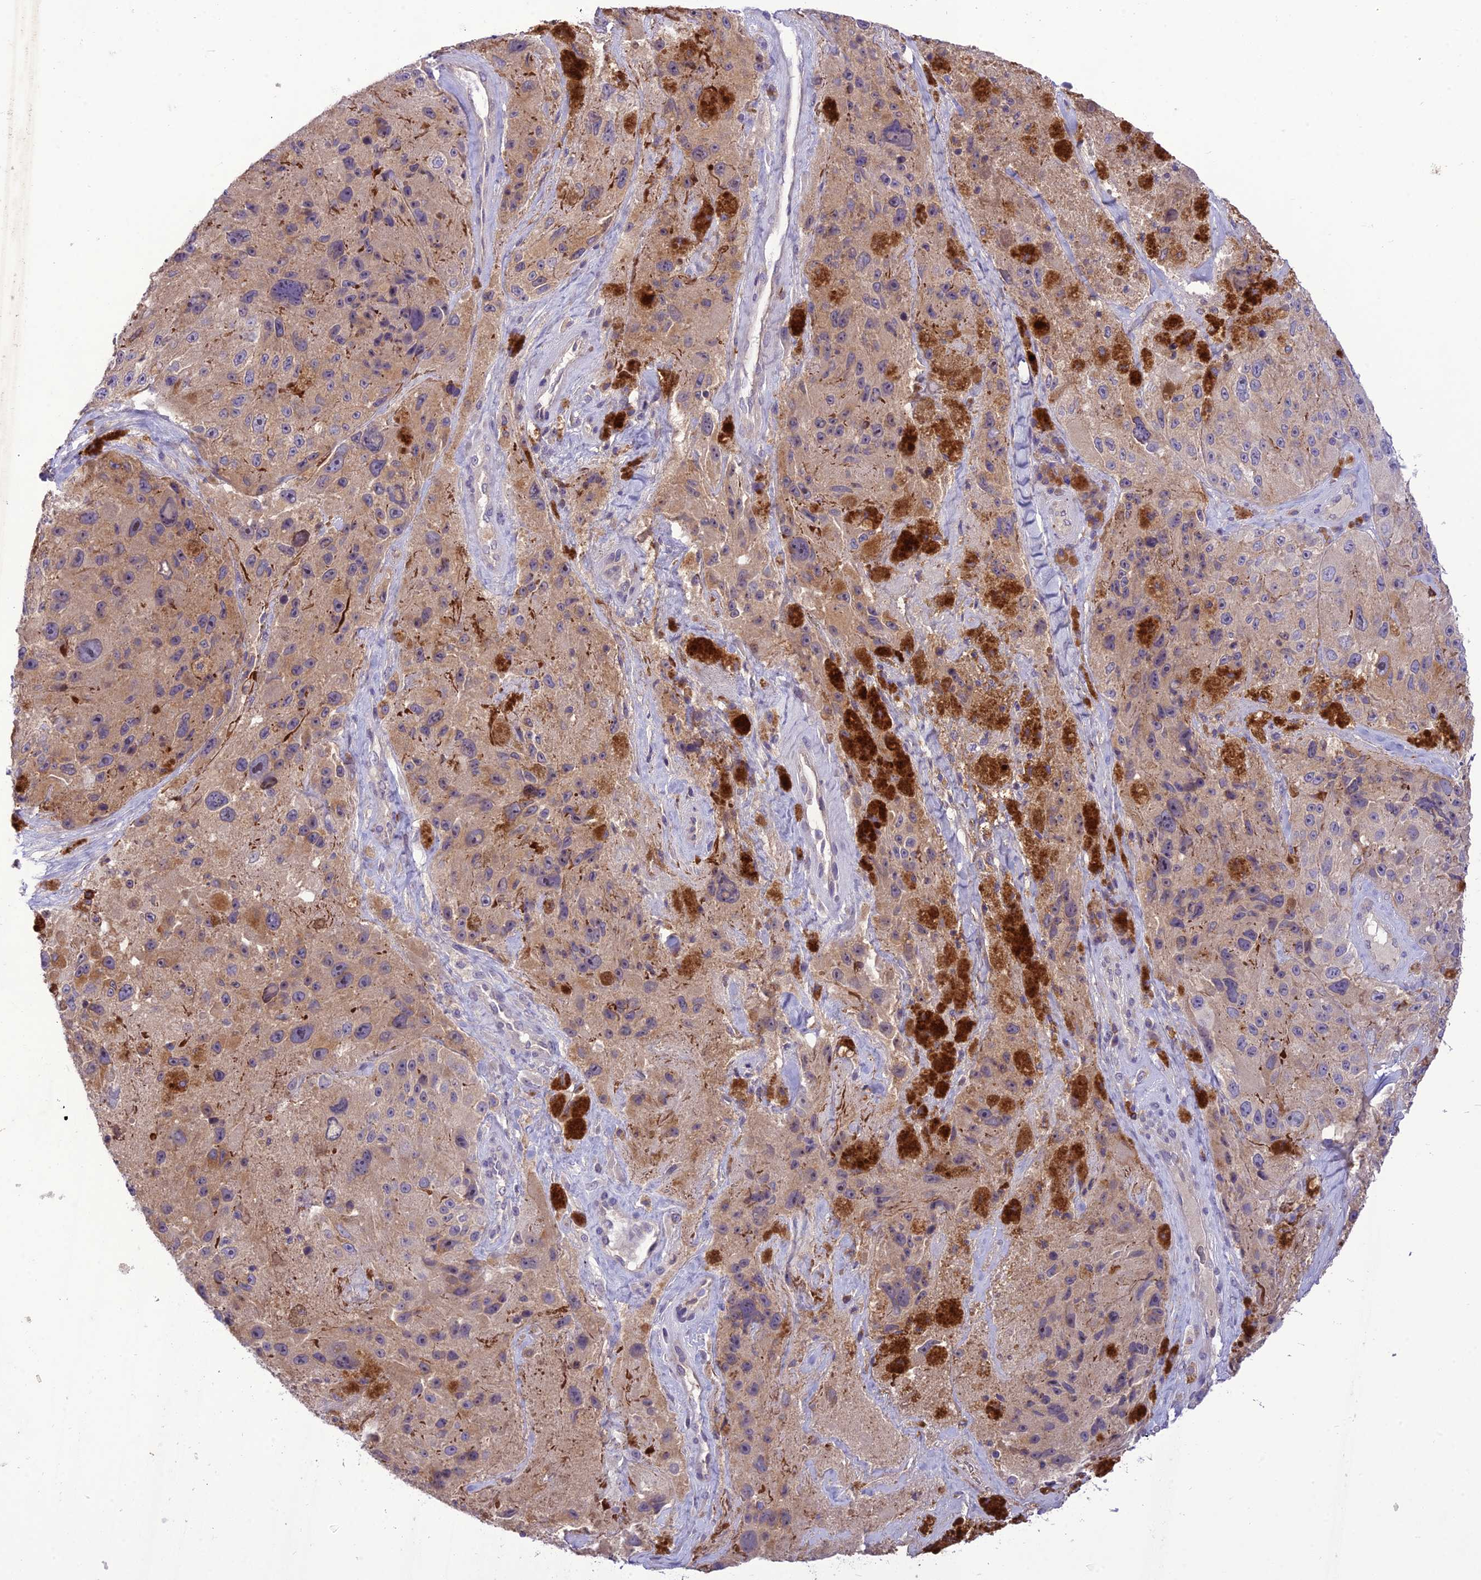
{"staining": {"intensity": "weak", "quantity": "<25%", "location": "cytoplasmic/membranous"}, "tissue": "melanoma", "cell_type": "Tumor cells", "image_type": "cancer", "snomed": [{"axis": "morphology", "description": "Malignant melanoma, Metastatic site"}, {"axis": "topography", "description": "Lymph node"}], "caption": "A high-resolution micrograph shows immunohistochemistry (IHC) staining of malignant melanoma (metastatic site), which exhibits no significant expression in tumor cells.", "gene": "ITGAE", "patient": {"sex": "male", "age": 62}}